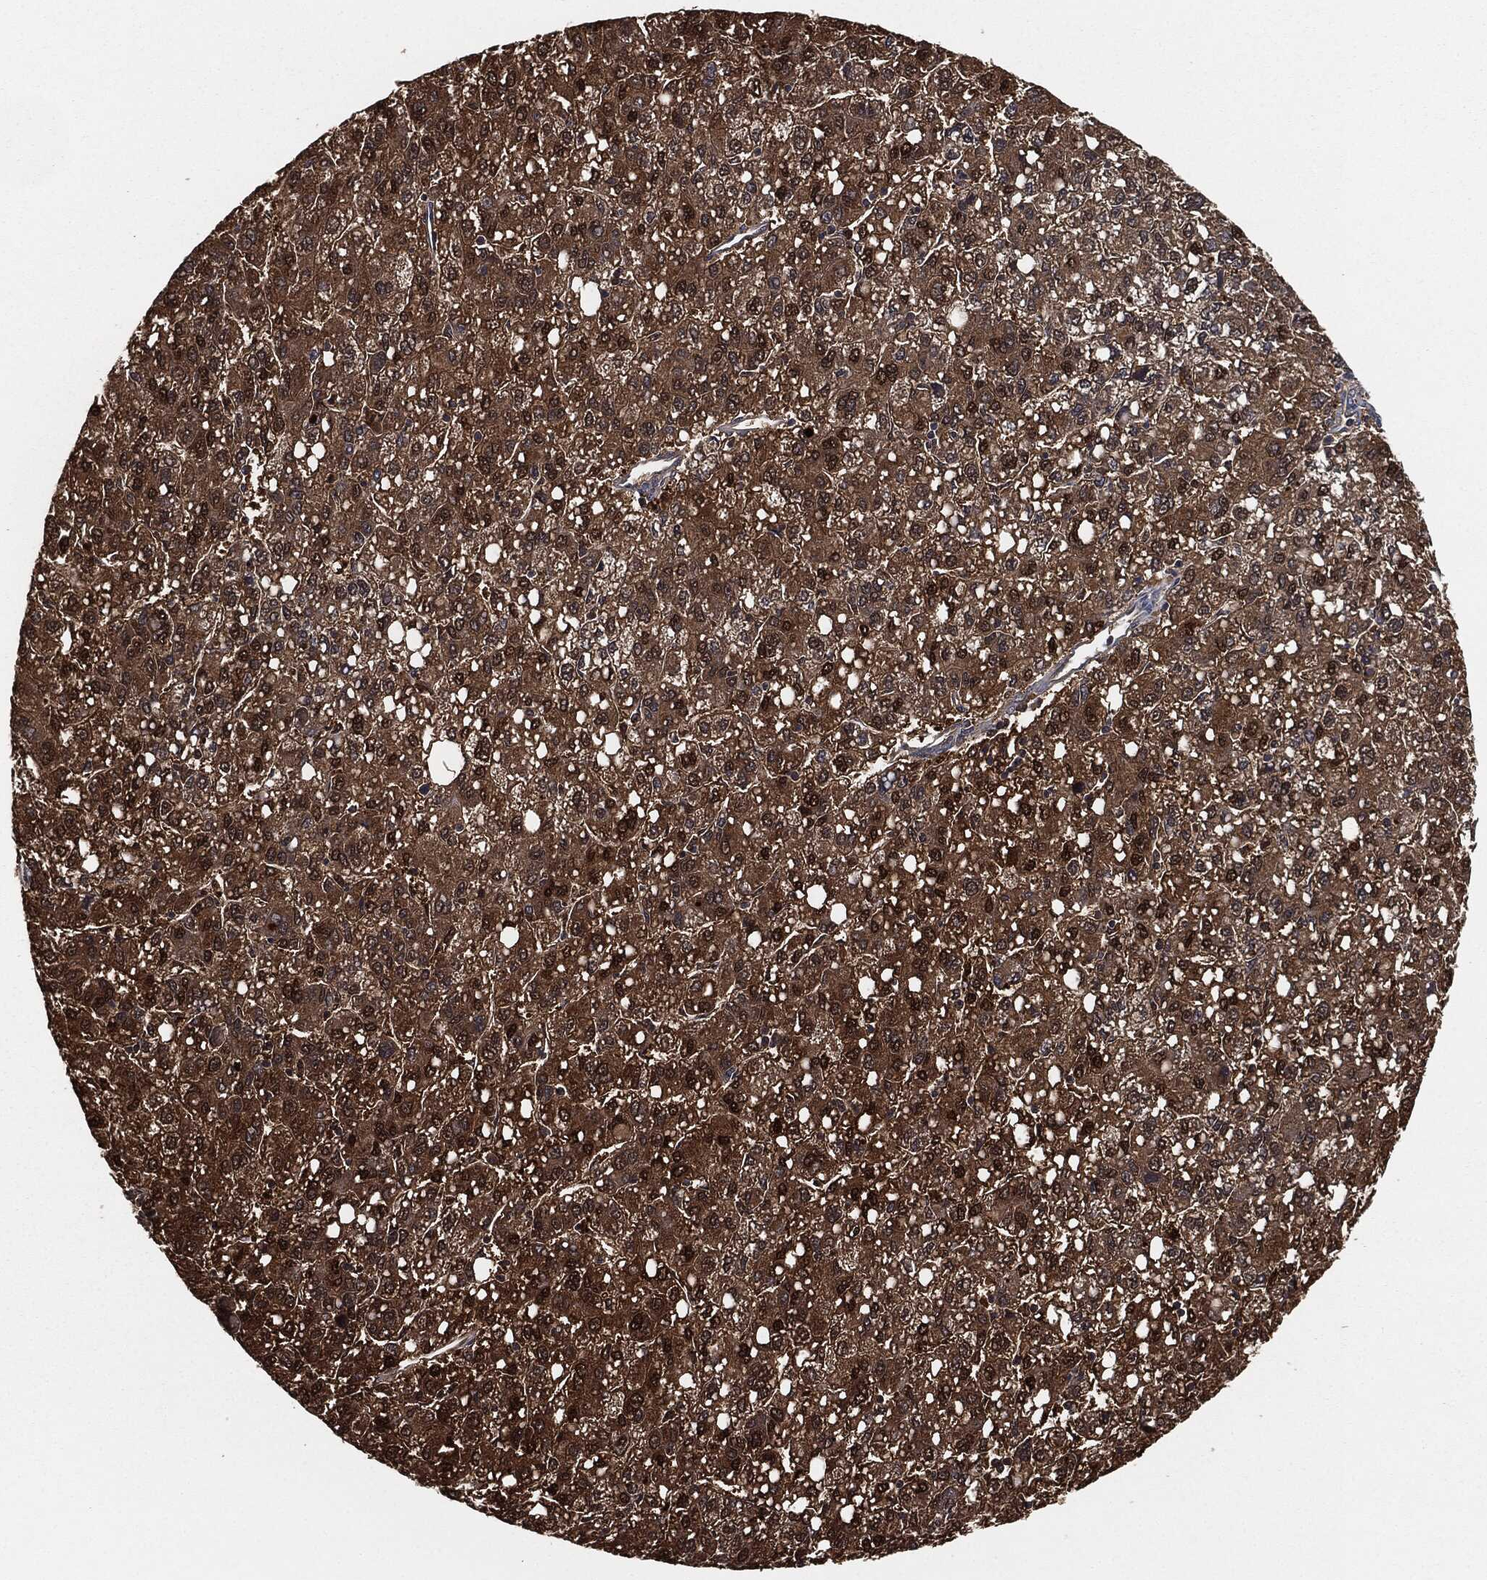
{"staining": {"intensity": "strong", "quantity": "25%-75%", "location": "cytoplasmic/membranous,nuclear"}, "tissue": "liver cancer", "cell_type": "Tumor cells", "image_type": "cancer", "snomed": [{"axis": "morphology", "description": "Carcinoma, Hepatocellular, NOS"}, {"axis": "topography", "description": "Liver"}], "caption": "Immunohistochemical staining of human liver cancer exhibits high levels of strong cytoplasmic/membranous and nuclear positivity in approximately 25%-75% of tumor cells. (DAB (3,3'-diaminobenzidine) = brown stain, brightfield microscopy at high magnification).", "gene": "CAPRIN2", "patient": {"sex": "female", "age": 82}}